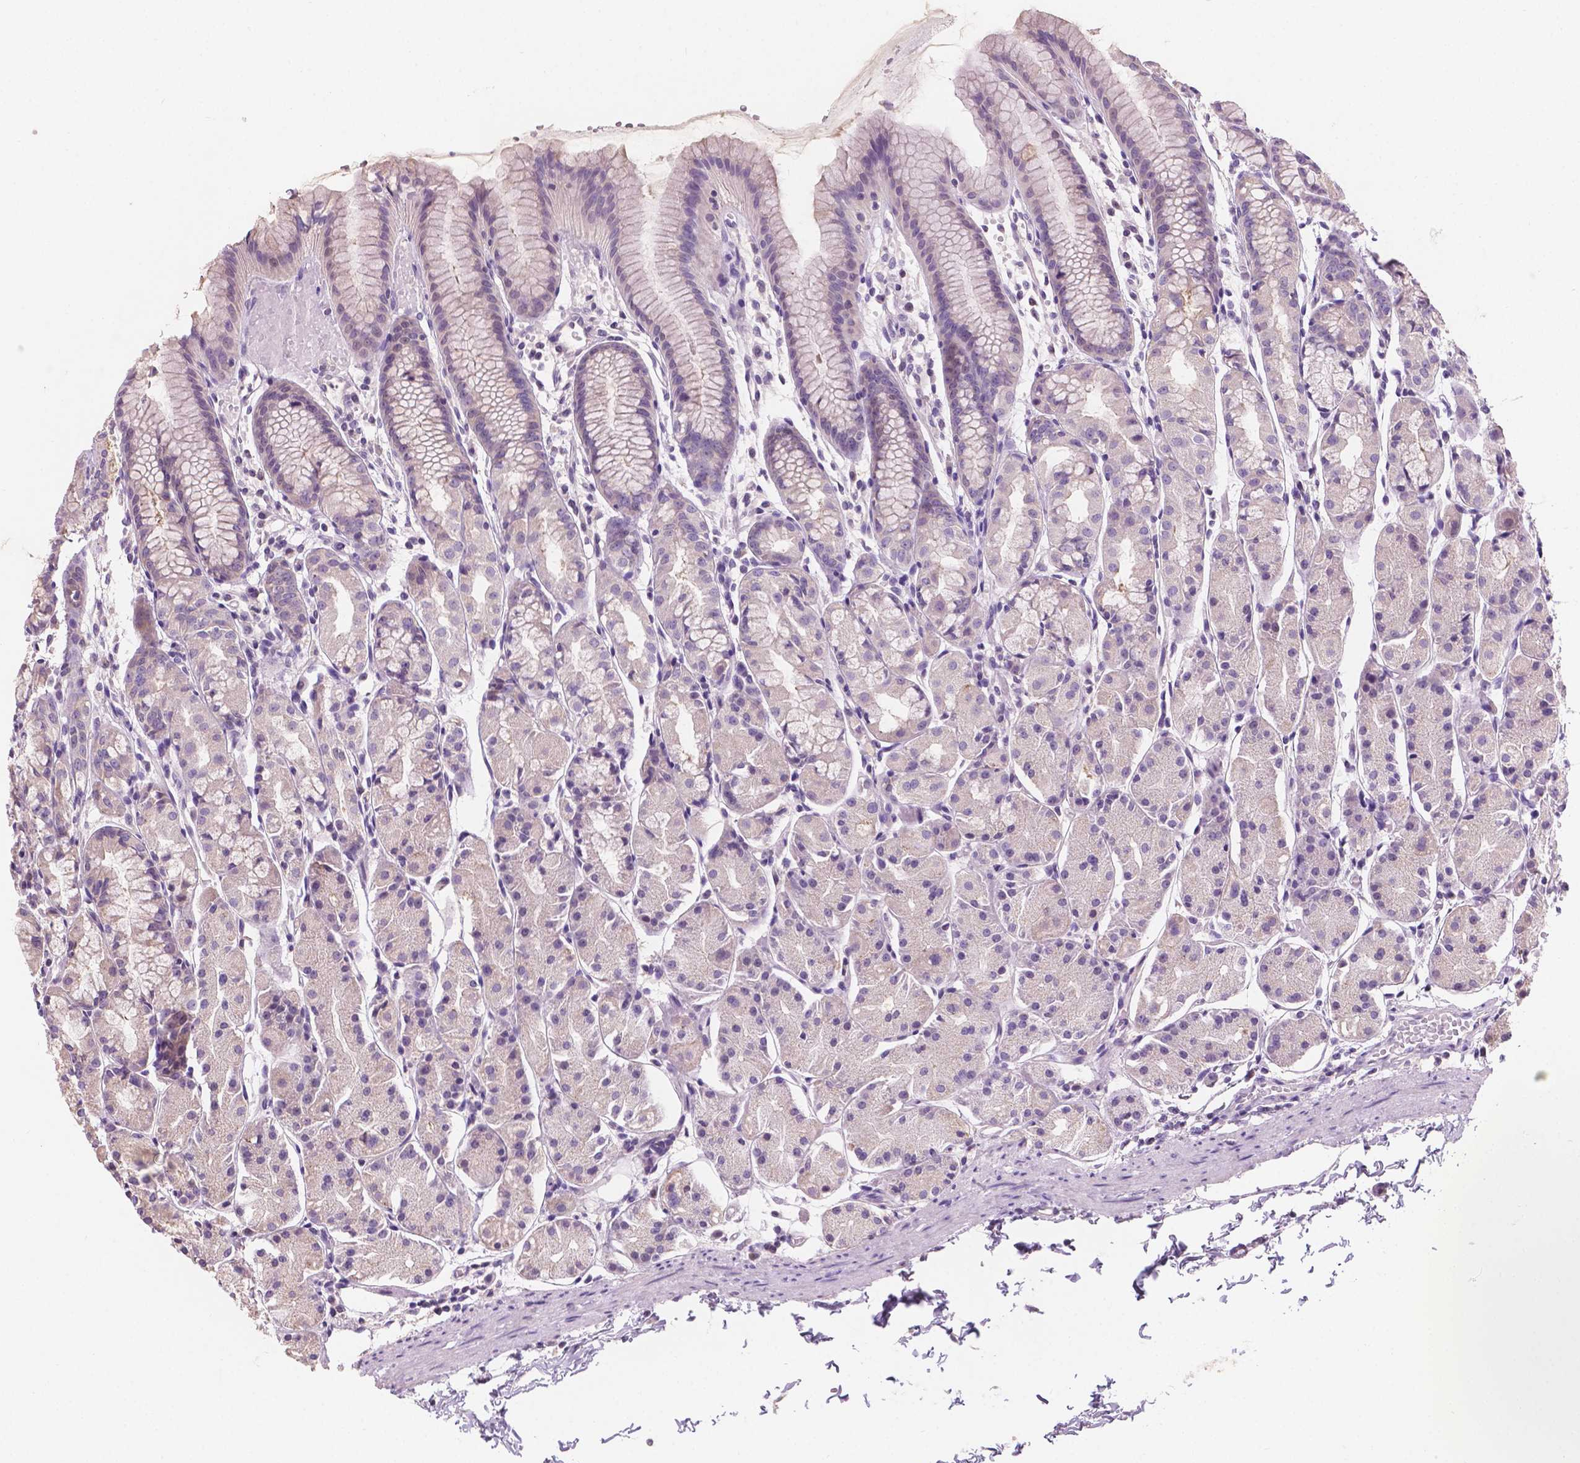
{"staining": {"intensity": "weak", "quantity": "<25%", "location": "cytoplasmic/membranous"}, "tissue": "stomach", "cell_type": "Glandular cells", "image_type": "normal", "snomed": [{"axis": "morphology", "description": "Normal tissue, NOS"}, {"axis": "topography", "description": "Stomach, upper"}], "caption": "Protein analysis of normal stomach exhibits no significant staining in glandular cells.", "gene": "SBSN", "patient": {"sex": "male", "age": 47}}